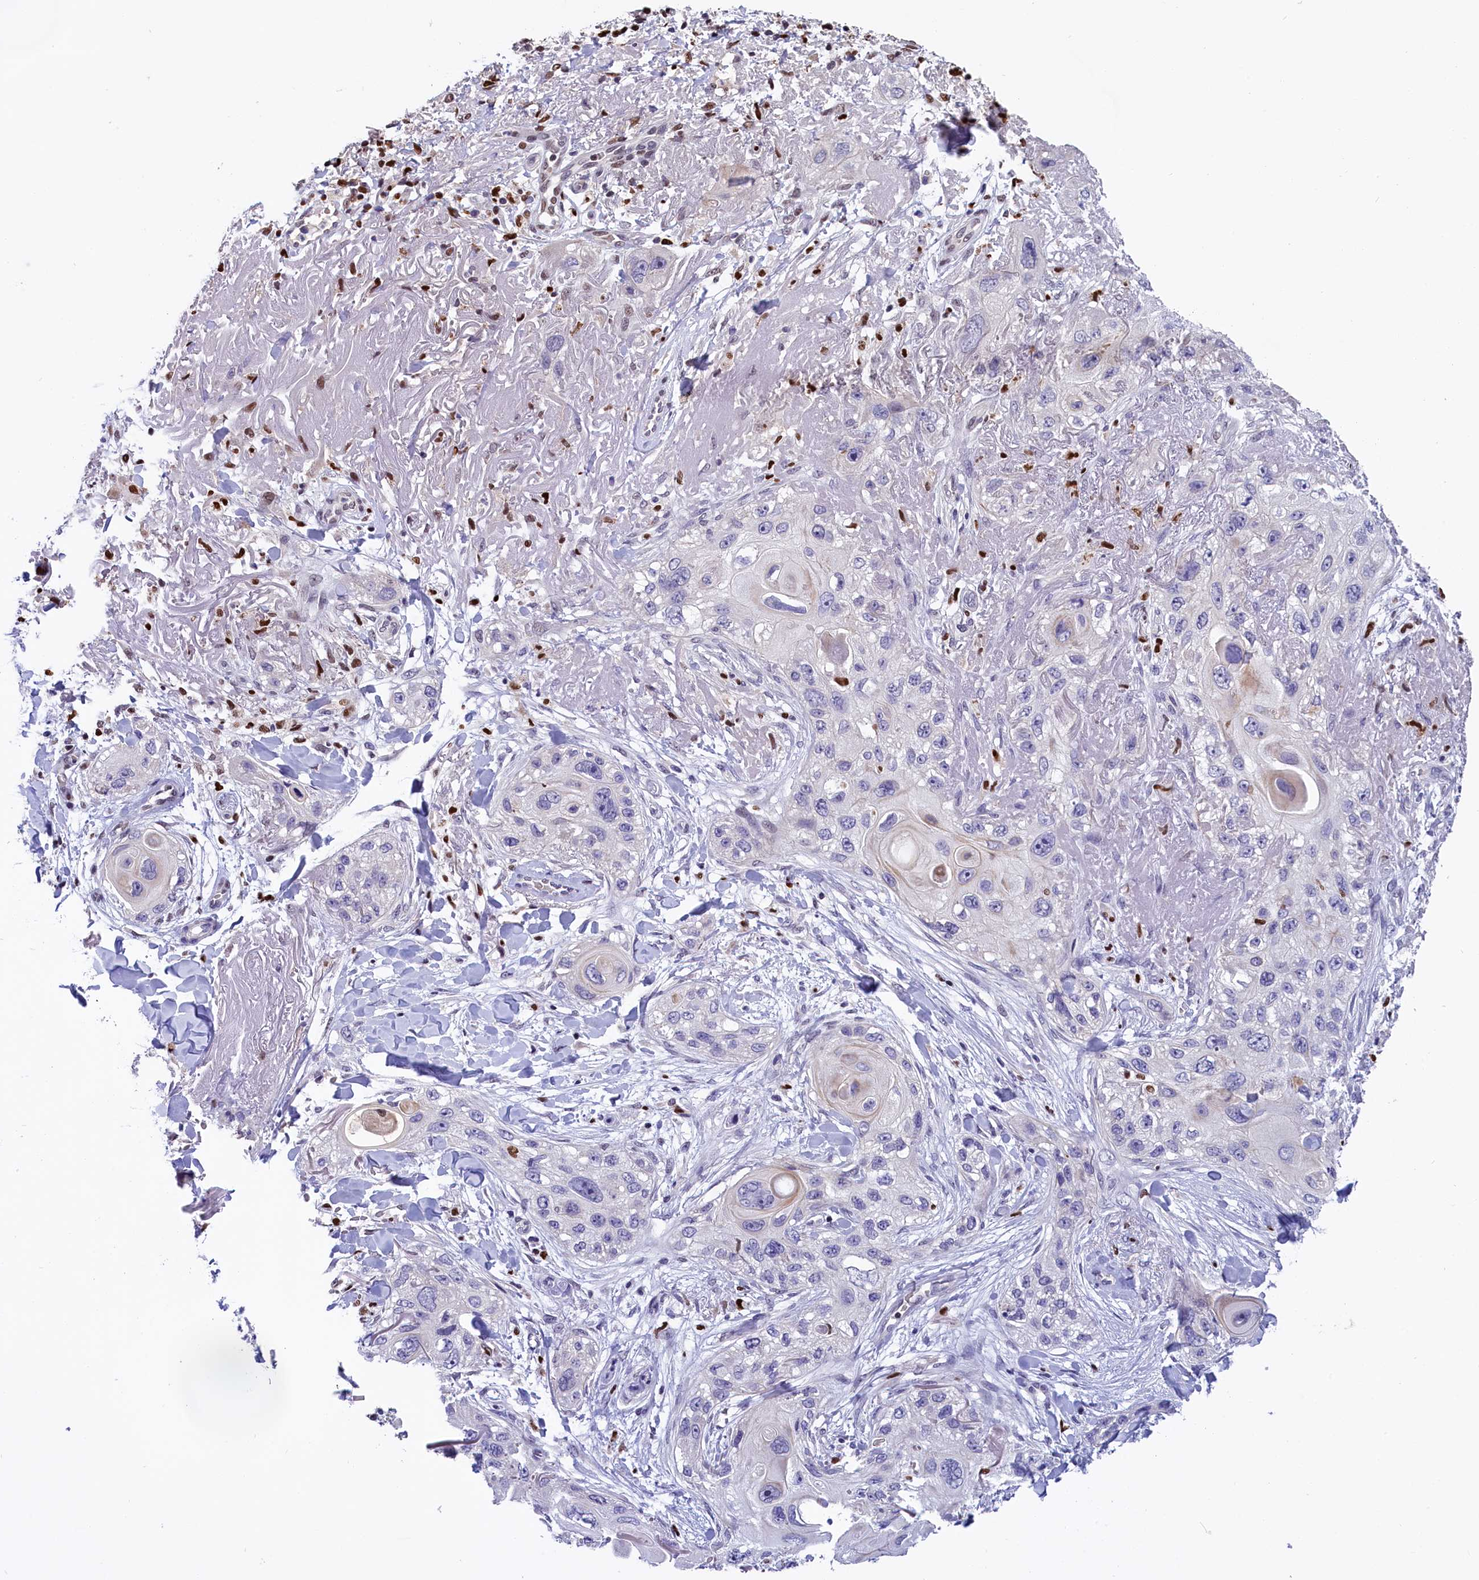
{"staining": {"intensity": "negative", "quantity": "none", "location": "none"}, "tissue": "skin cancer", "cell_type": "Tumor cells", "image_type": "cancer", "snomed": [{"axis": "morphology", "description": "Normal tissue, NOS"}, {"axis": "morphology", "description": "Squamous cell carcinoma, NOS"}, {"axis": "topography", "description": "Skin"}], "caption": "There is no significant staining in tumor cells of skin cancer.", "gene": "BTBD9", "patient": {"sex": "male", "age": 72}}